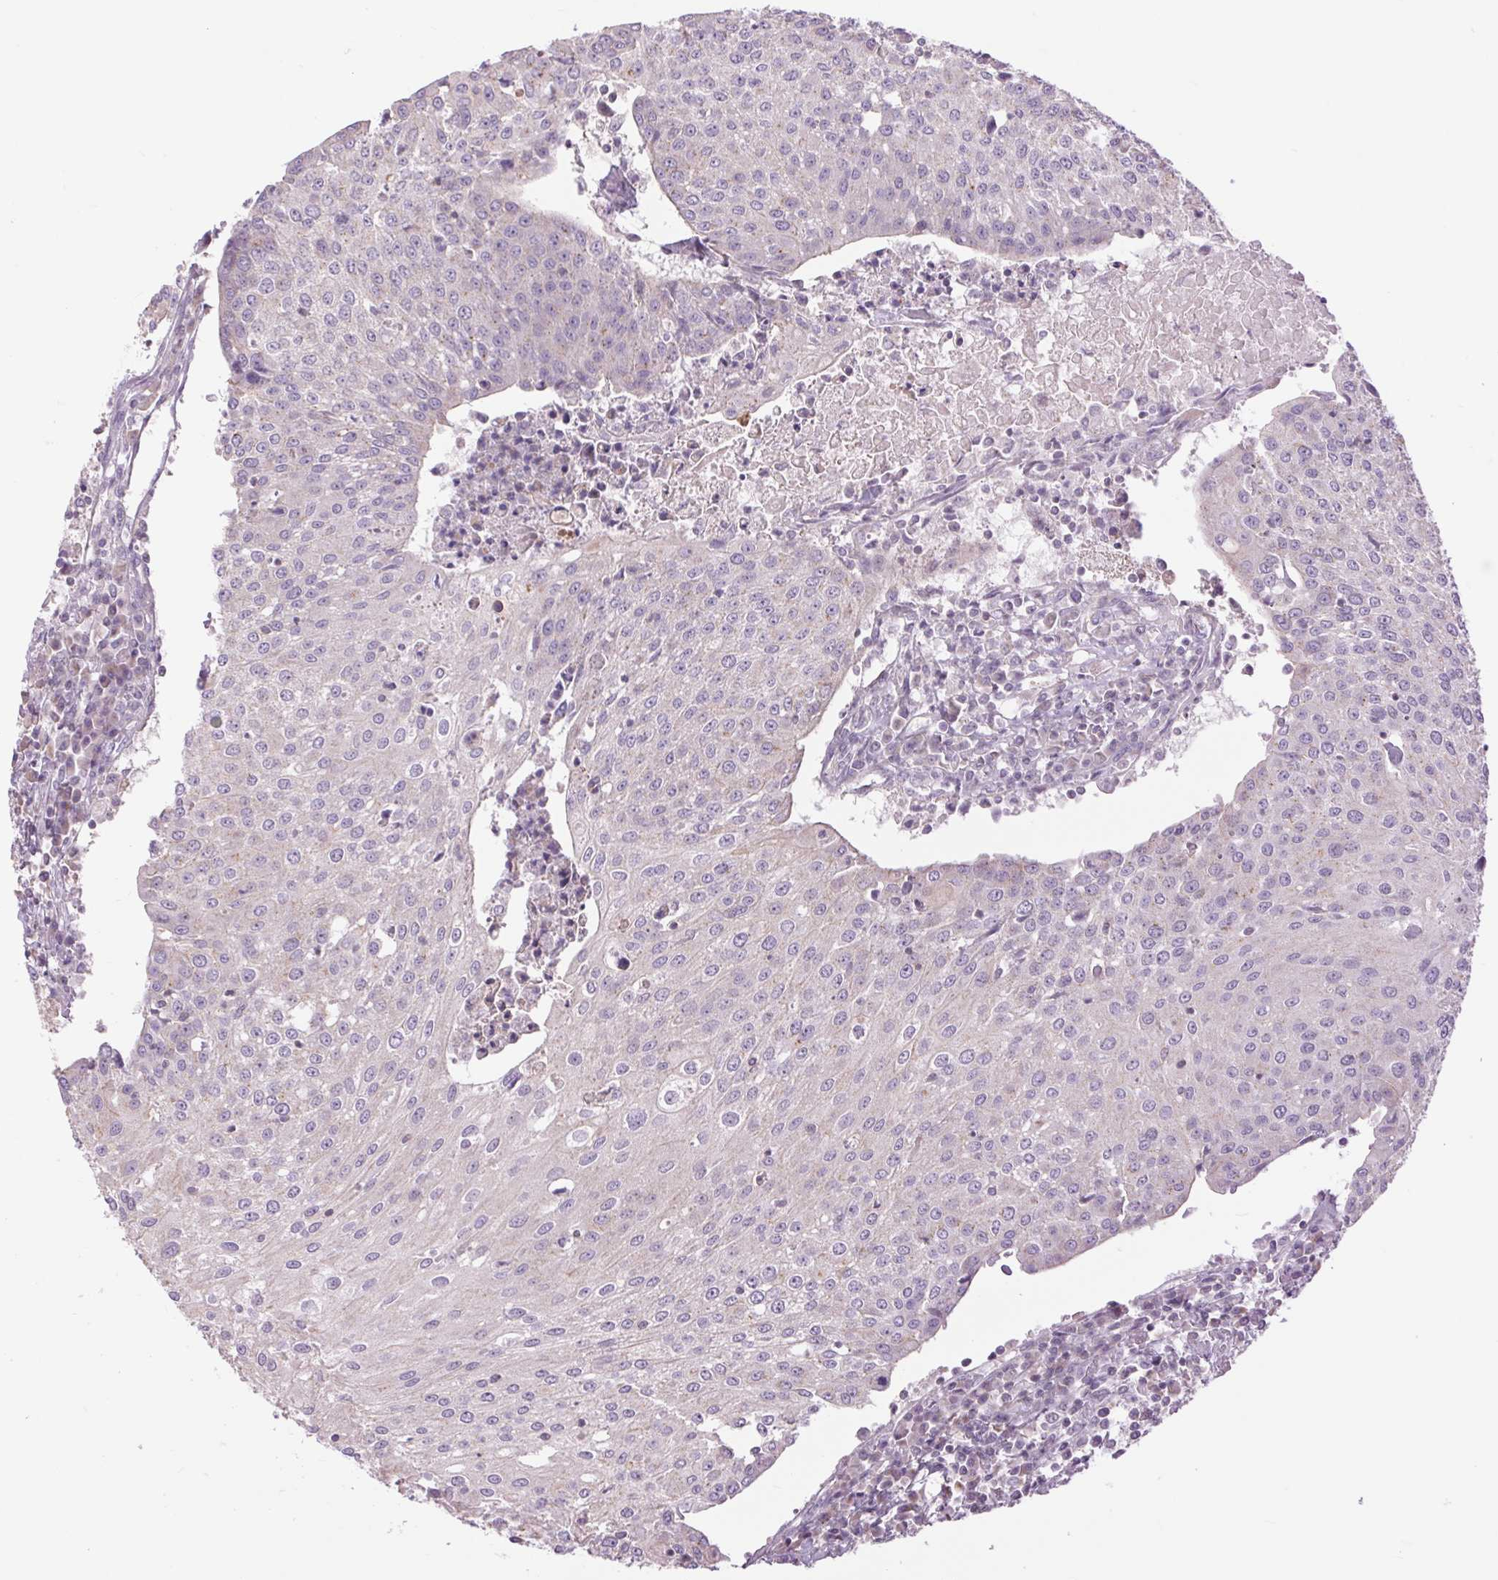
{"staining": {"intensity": "negative", "quantity": "none", "location": "none"}, "tissue": "urothelial cancer", "cell_type": "Tumor cells", "image_type": "cancer", "snomed": [{"axis": "morphology", "description": "Urothelial carcinoma, High grade"}, {"axis": "topography", "description": "Urinary bladder"}], "caption": "Immunohistochemical staining of human urothelial cancer exhibits no significant staining in tumor cells.", "gene": "CTNNA3", "patient": {"sex": "female", "age": 85}}